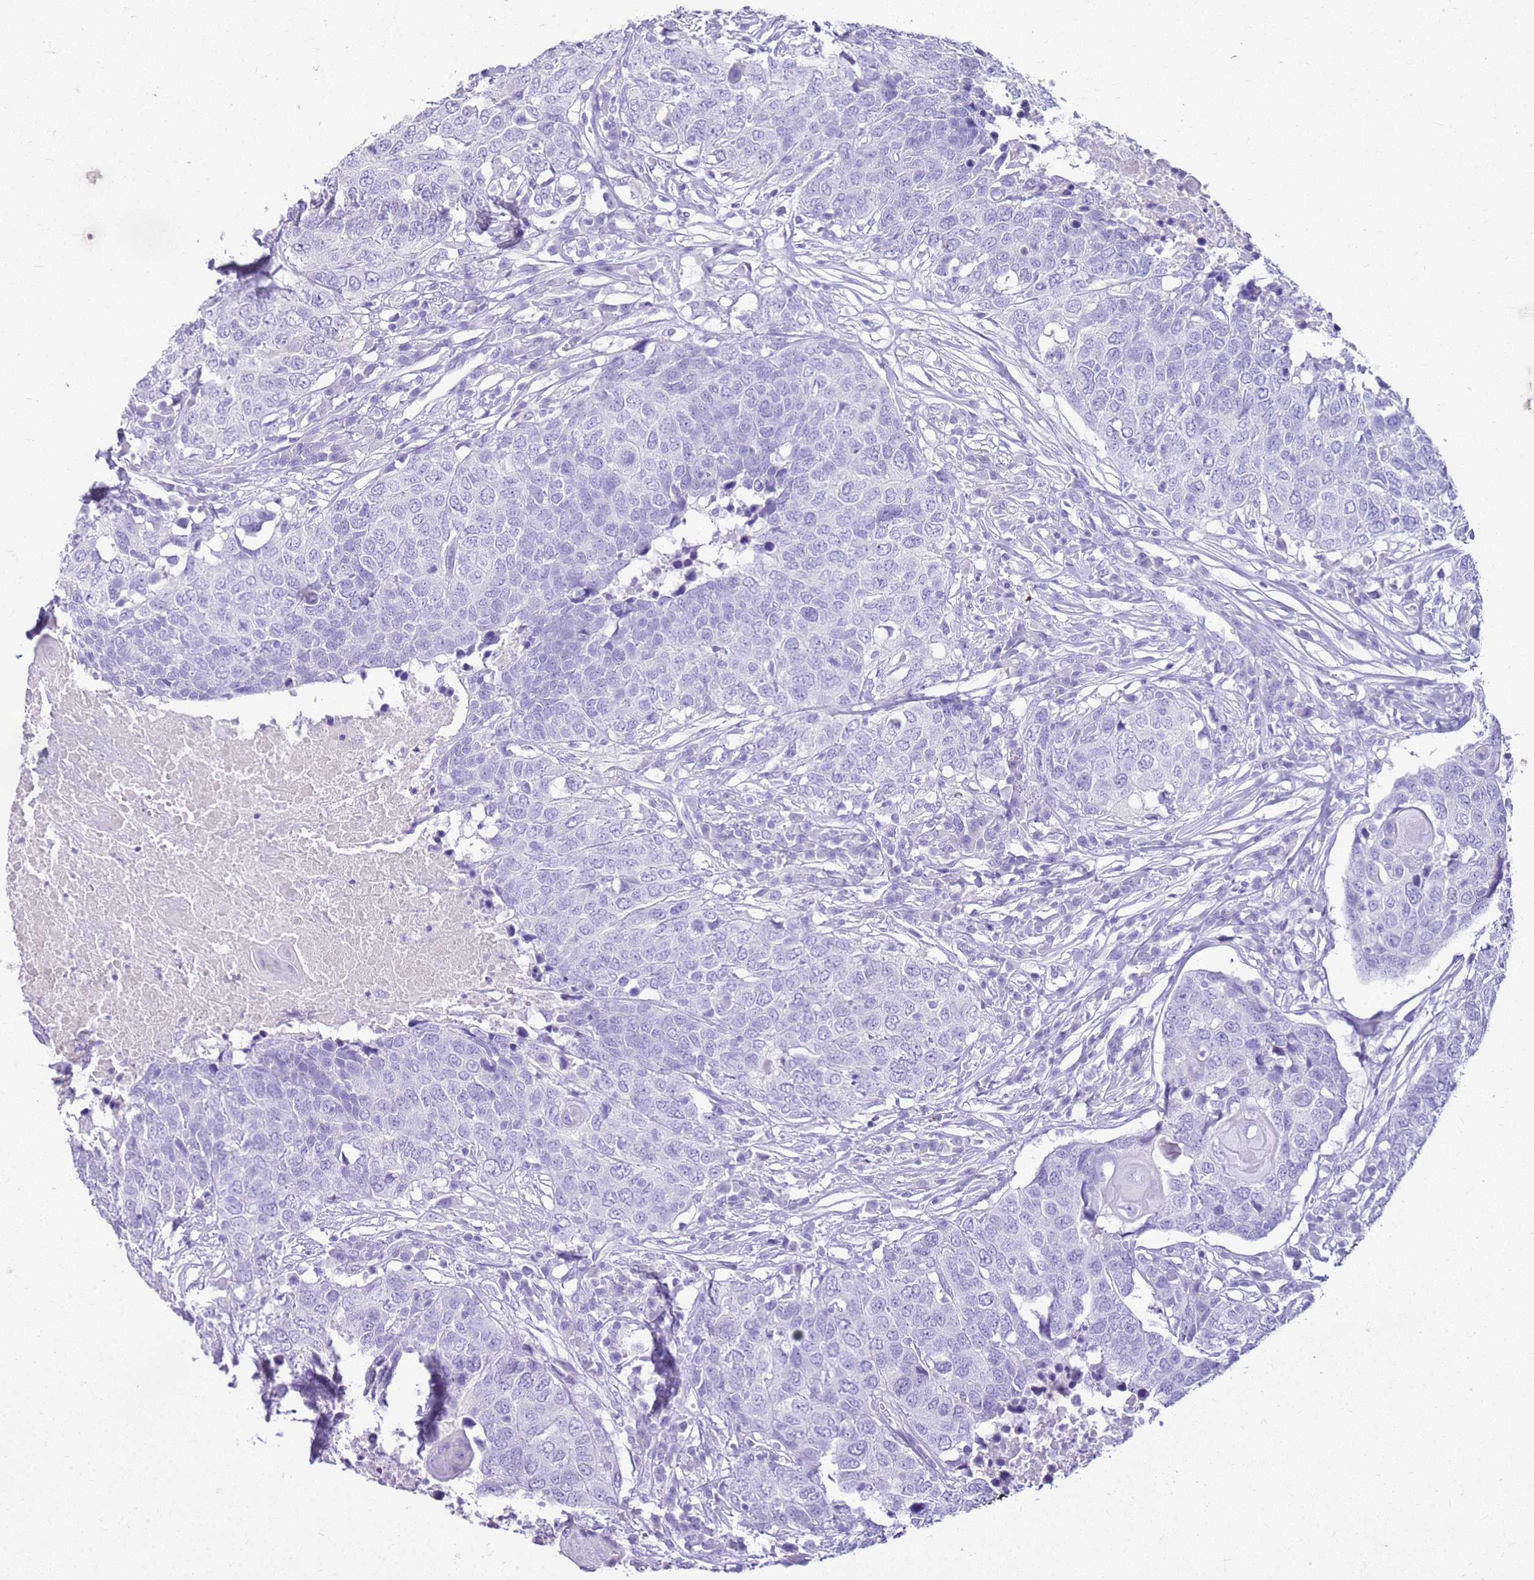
{"staining": {"intensity": "negative", "quantity": "none", "location": "none"}, "tissue": "head and neck cancer", "cell_type": "Tumor cells", "image_type": "cancer", "snomed": [{"axis": "morphology", "description": "Squamous cell carcinoma, NOS"}, {"axis": "topography", "description": "Head-Neck"}], "caption": "Immunohistochemistry image of human head and neck cancer (squamous cell carcinoma) stained for a protein (brown), which shows no positivity in tumor cells.", "gene": "CA8", "patient": {"sex": "male", "age": 66}}